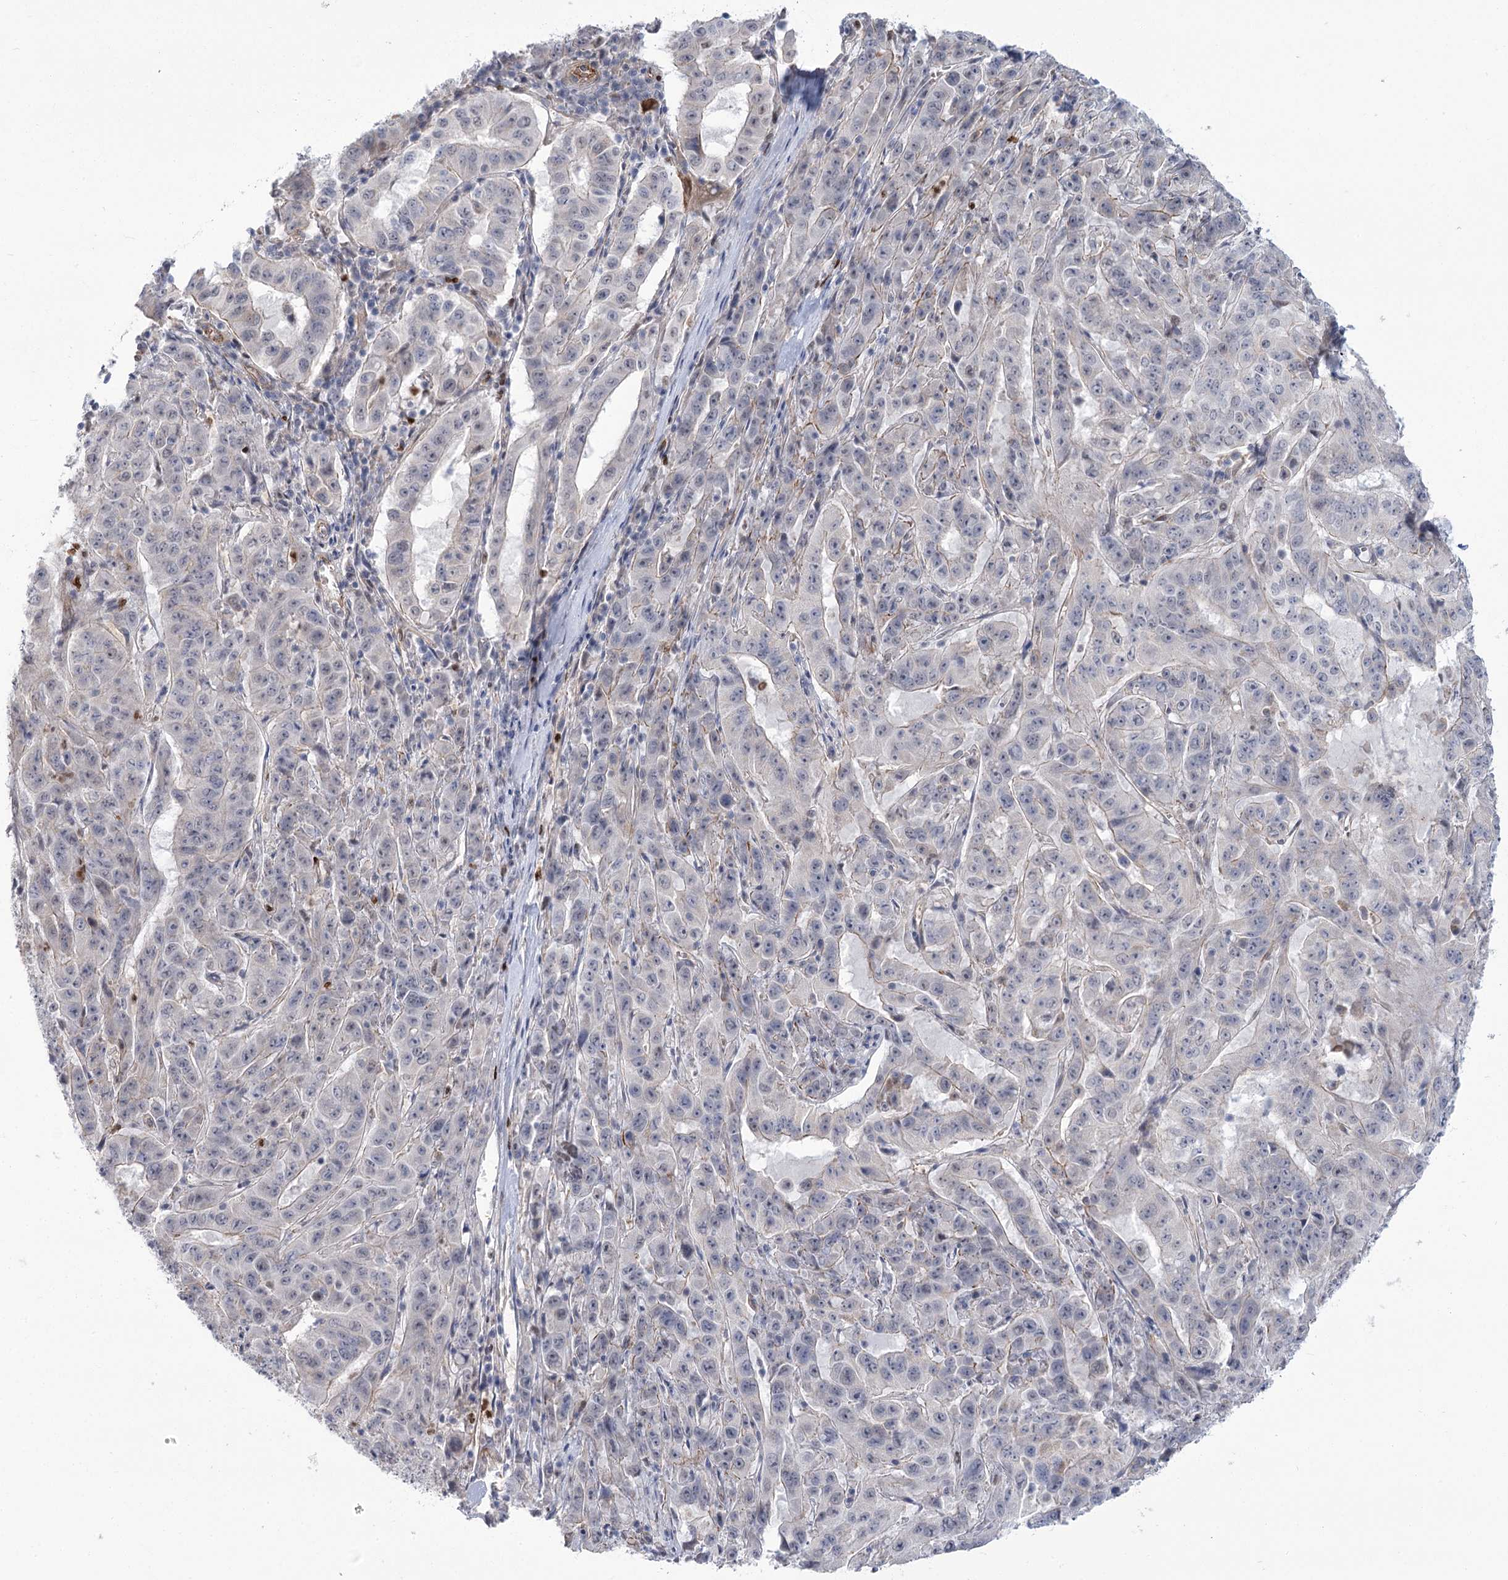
{"staining": {"intensity": "negative", "quantity": "none", "location": "none"}, "tissue": "pancreatic cancer", "cell_type": "Tumor cells", "image_type": "cancer", "snomed": [{"axis": "morphology", "description": "Adenocarcinoma, NOS"}, {"axis": "topography", "description": "Pancreas"}], "caption": "DAB immunohistochemical staining of pancreatic cancer shows no significant positivity in tumor cells. The staining is performed using DAB (3,3'-diaminobenzidine) brown chromogen with nuclei counter-stained in using hematoxylin.", "gene": "THAP6", "patient": {"sex": "male", "age": 63}}